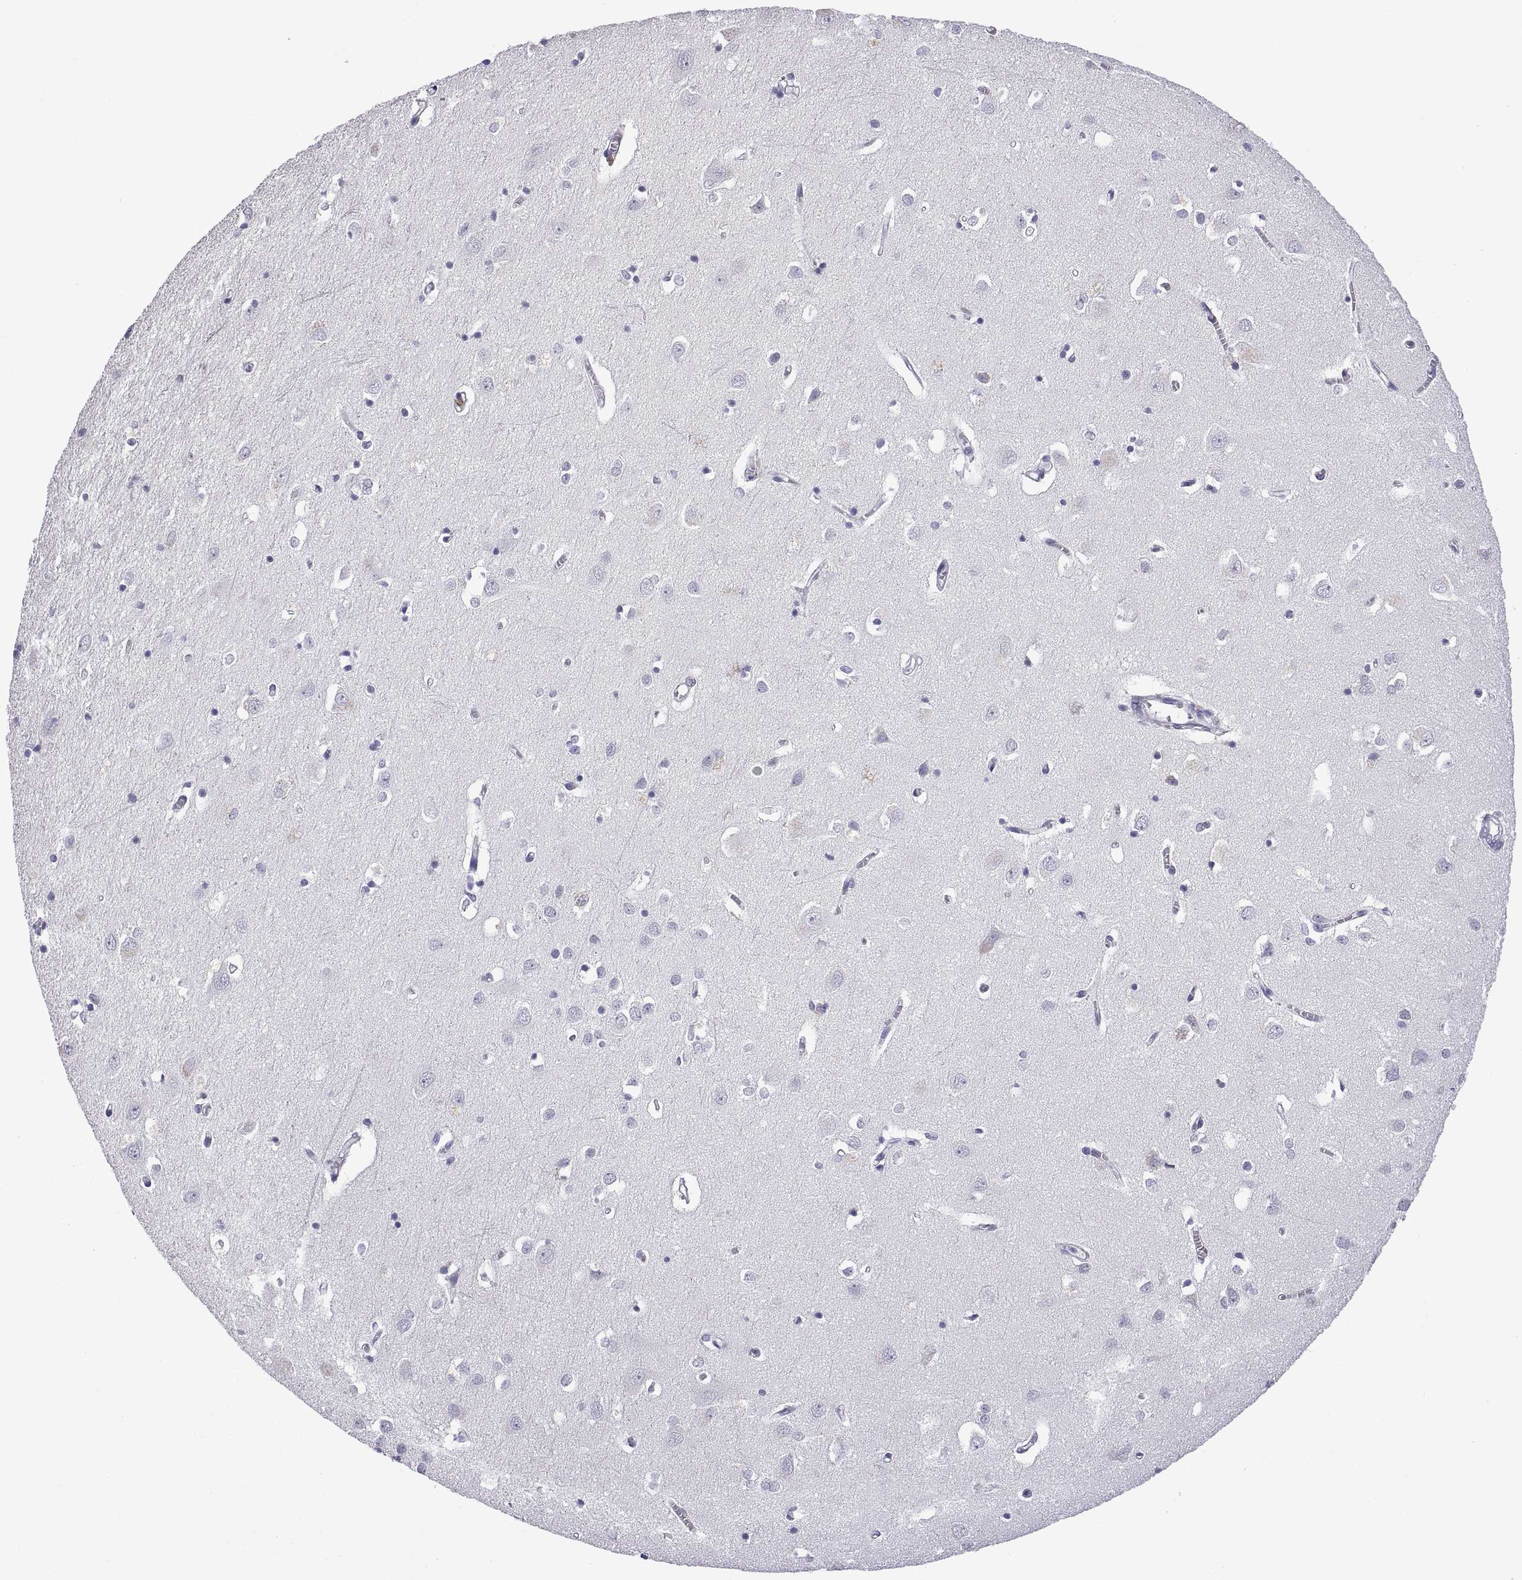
{"staining": {"intensity": "negative", "quantity": "none", "location": "none"}, "tissue": "cerebral cortex", "cell_type": "Endothelial cells", "image_type": "normal", "snomed": [{"axis": "morphology", "description": "Normal tissue, NOS"}, {"axis": "topography", "description": "Cerebral cortex"}], "caption": "Cerebral cortex stained for a protein using immunohistochemistry (IHC) shows no staining endothelial cells.", "gene": "CRISP1", "patient": {"sex": "male", "age": 70}}